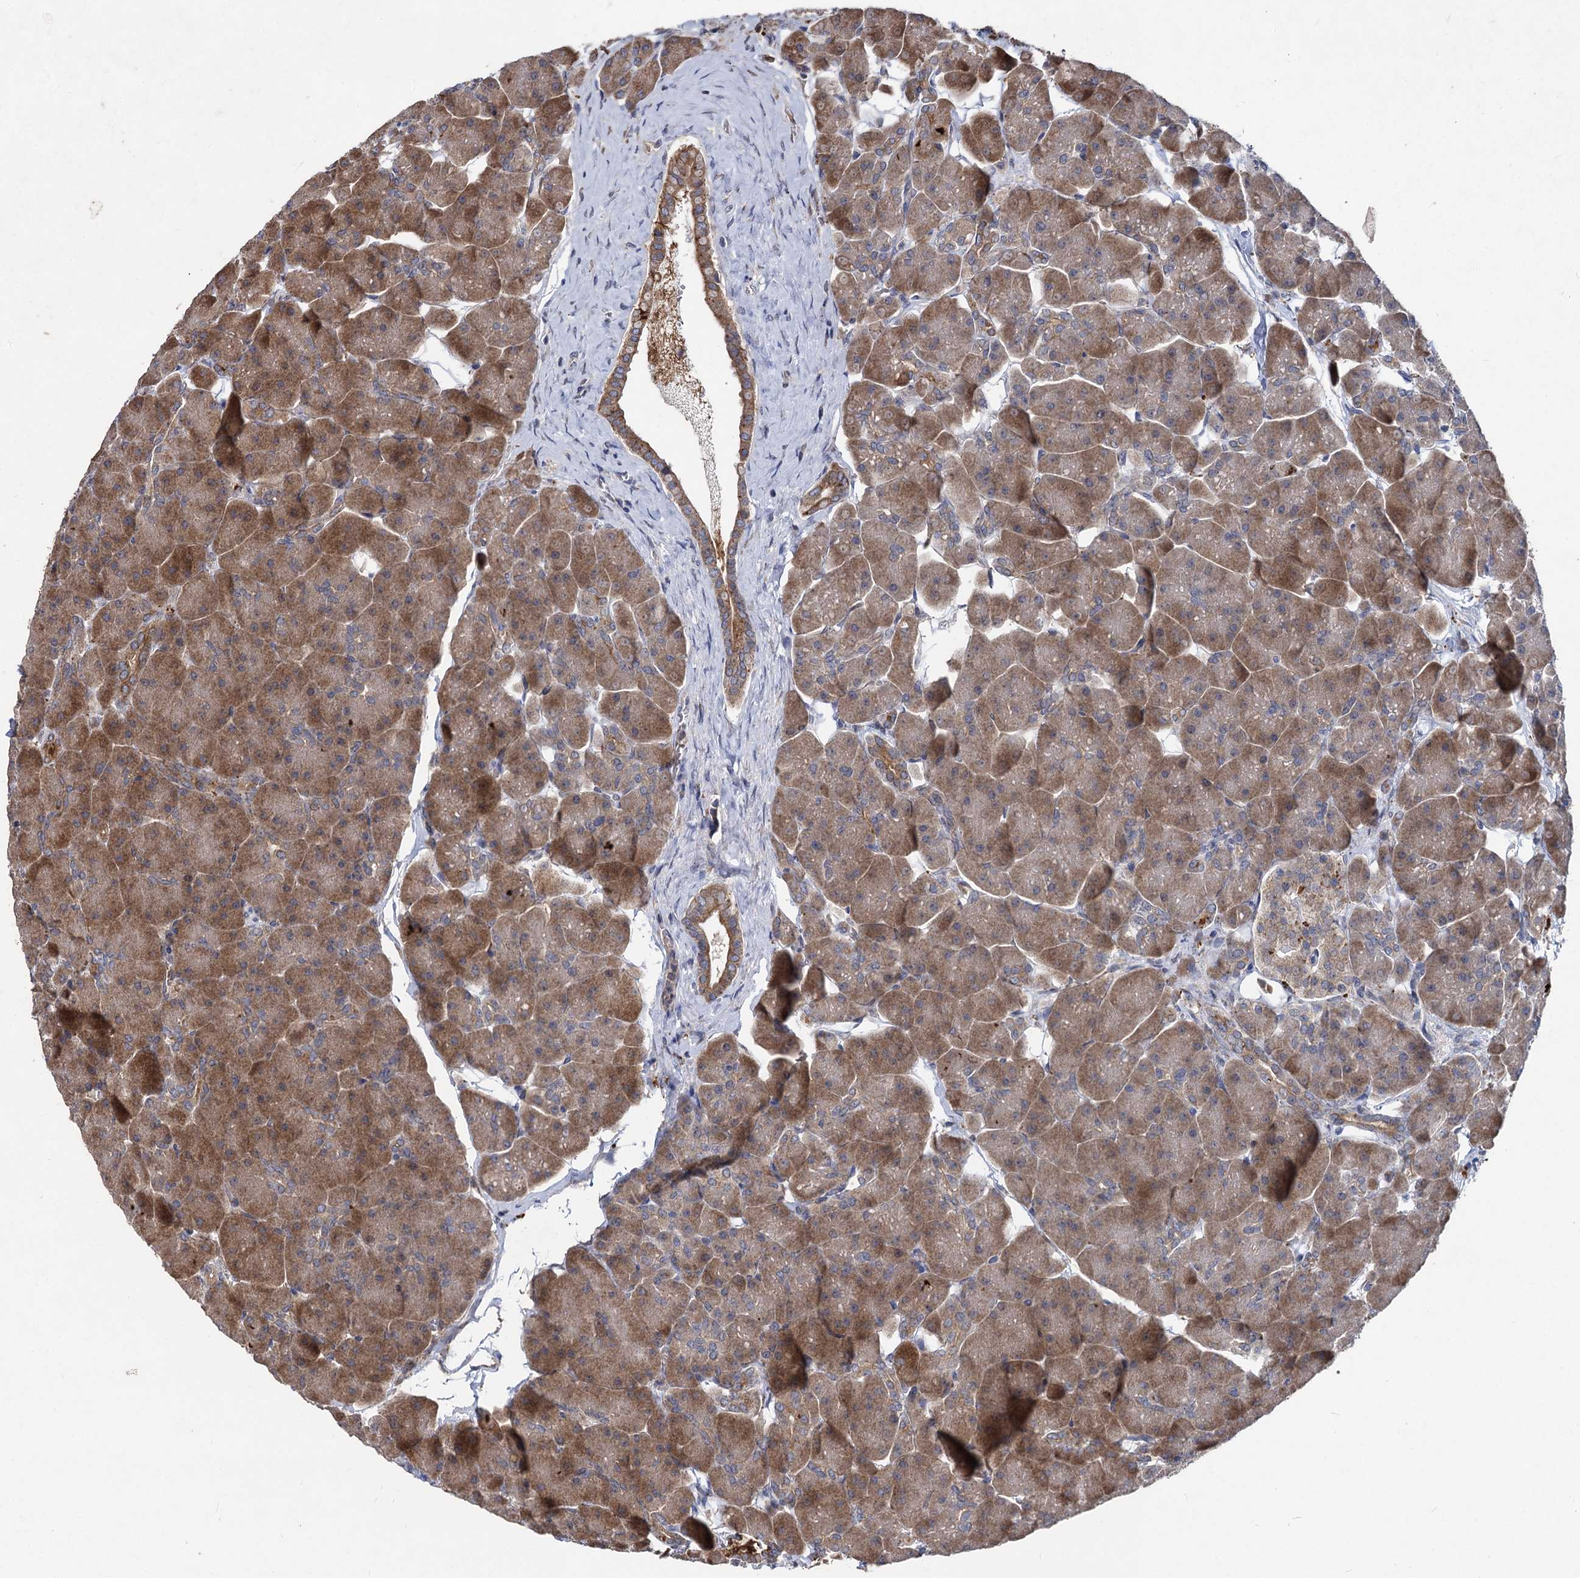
{"staining": {"intensity": "moderate", "quantity": ">75%", "location": "cytoplasmic/membranous"}, "tissue": "pancreas", "cell_type": "Exocrine glandular cells", "image_type": "normal", "snomed": [{"axis": "morphology", "description": "Normal tissue, NOS"}, {"axis": "topography", "description": "Pancreas"}], "caption": "IHC micrograph of benign human pancreas stained for a protein (brown), which shows medium levels of moderate cytoplasmic/membranous expression in approximately >75% of exocrine glandular cells.", "gene": "BCL2L2", "patient": {"sex": "male", "age": 66}}